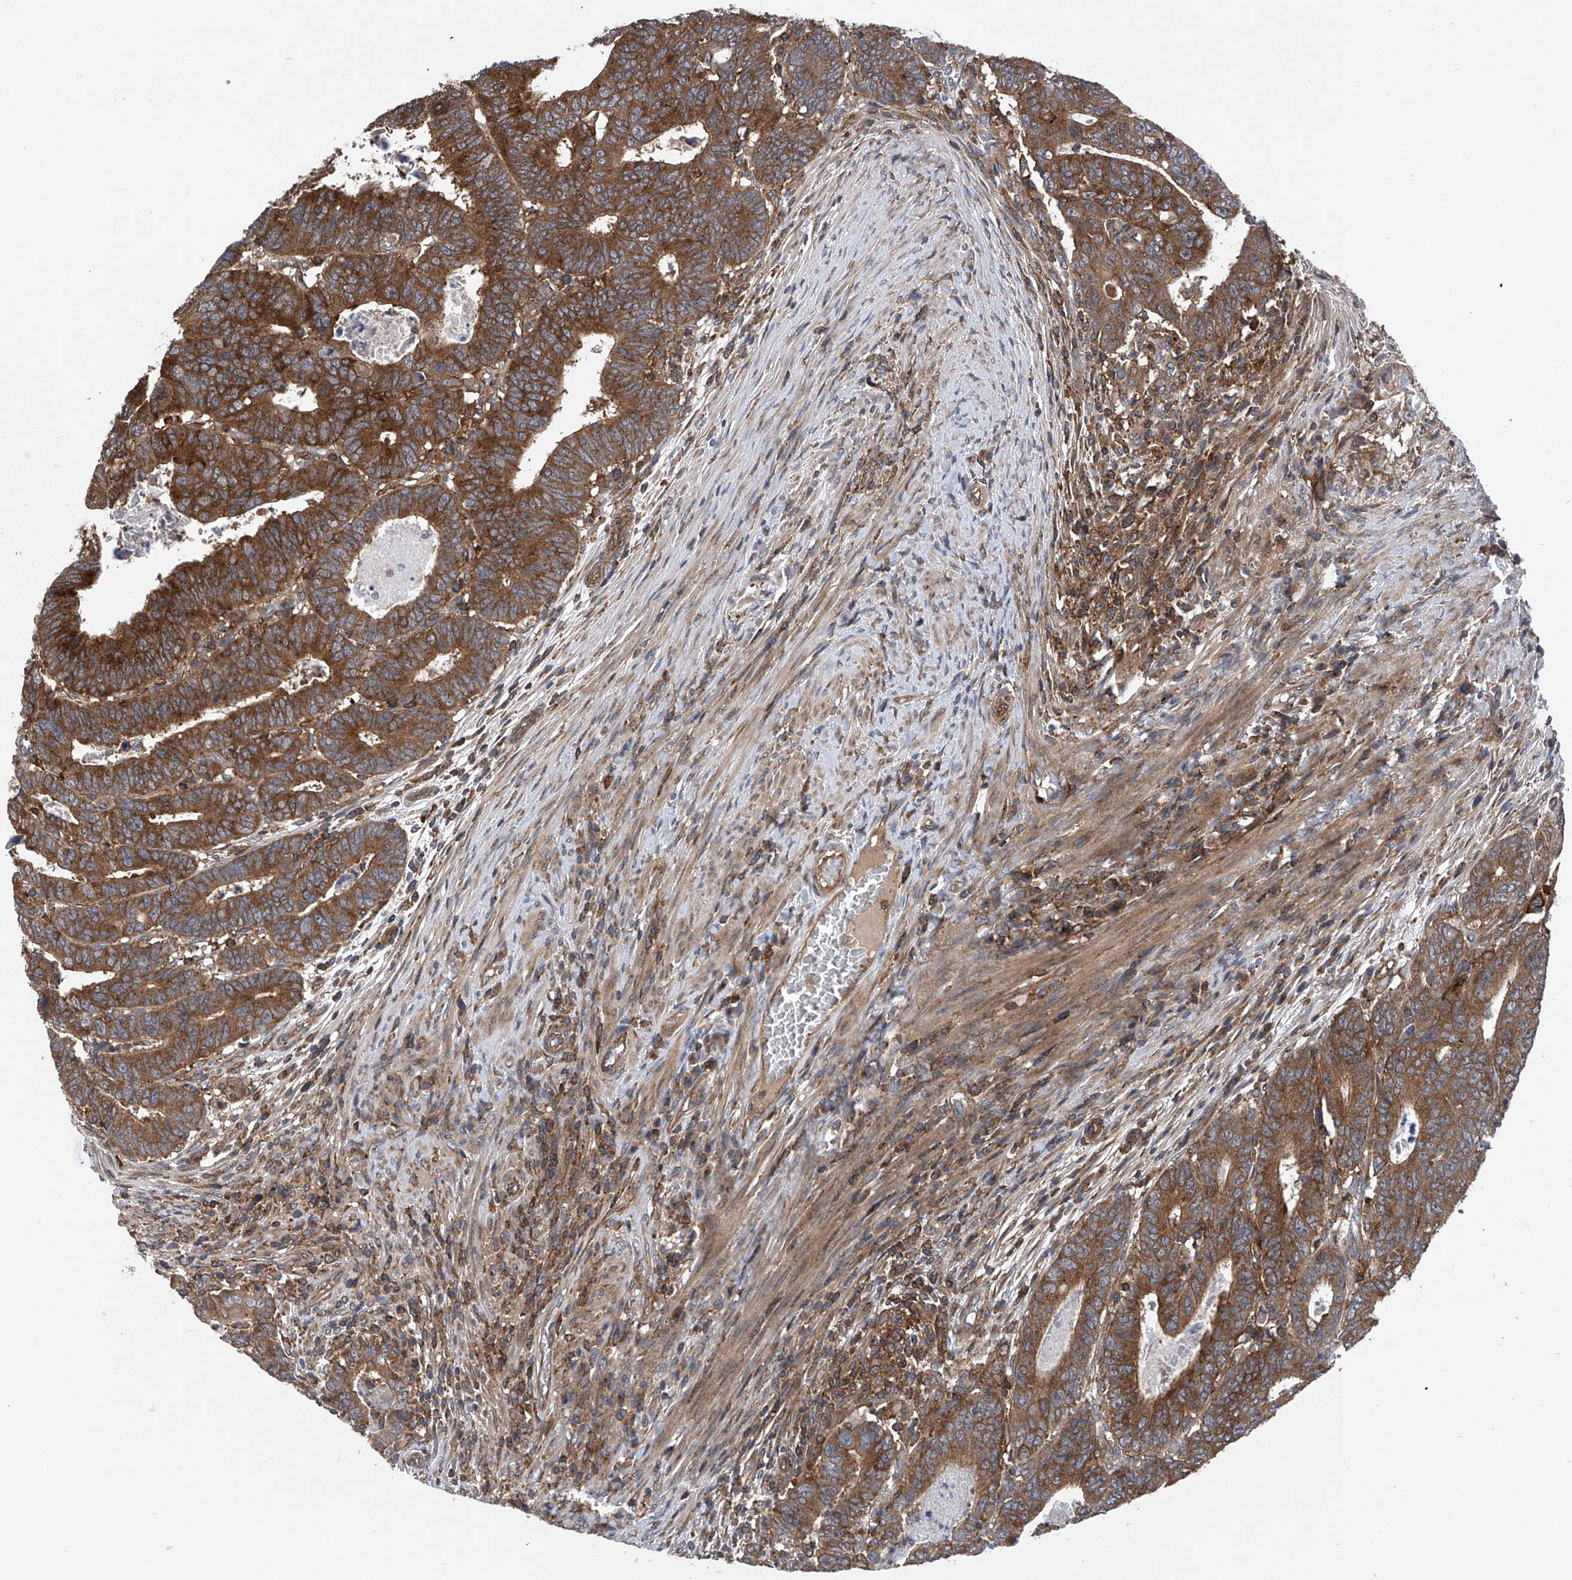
{"staining": {"intensity": "strong", "quantity": ">75%", "location": "cytoplasmic/membranous"}, "tissue": "colorectal cancer", "cell_type": "Tumor cells", "image_type": "cancer", "snomed": [{"axis": "morphology", "description": "Normal tissue, NOS"}, {"axis": "morphology", "description": "Adenocarcinoma, NOS"}, {"axis": "topography", "description": "Rectum"}], "caption": "Adenocarcinoma (colorectal) tissue demonstrates strong cytoplasmic/membranous positivity in about >75% of tumor cells, visualized by immunohistochemistry.", "gene": "SMAP1", "patient": {"sex": "female", "age": 65}}